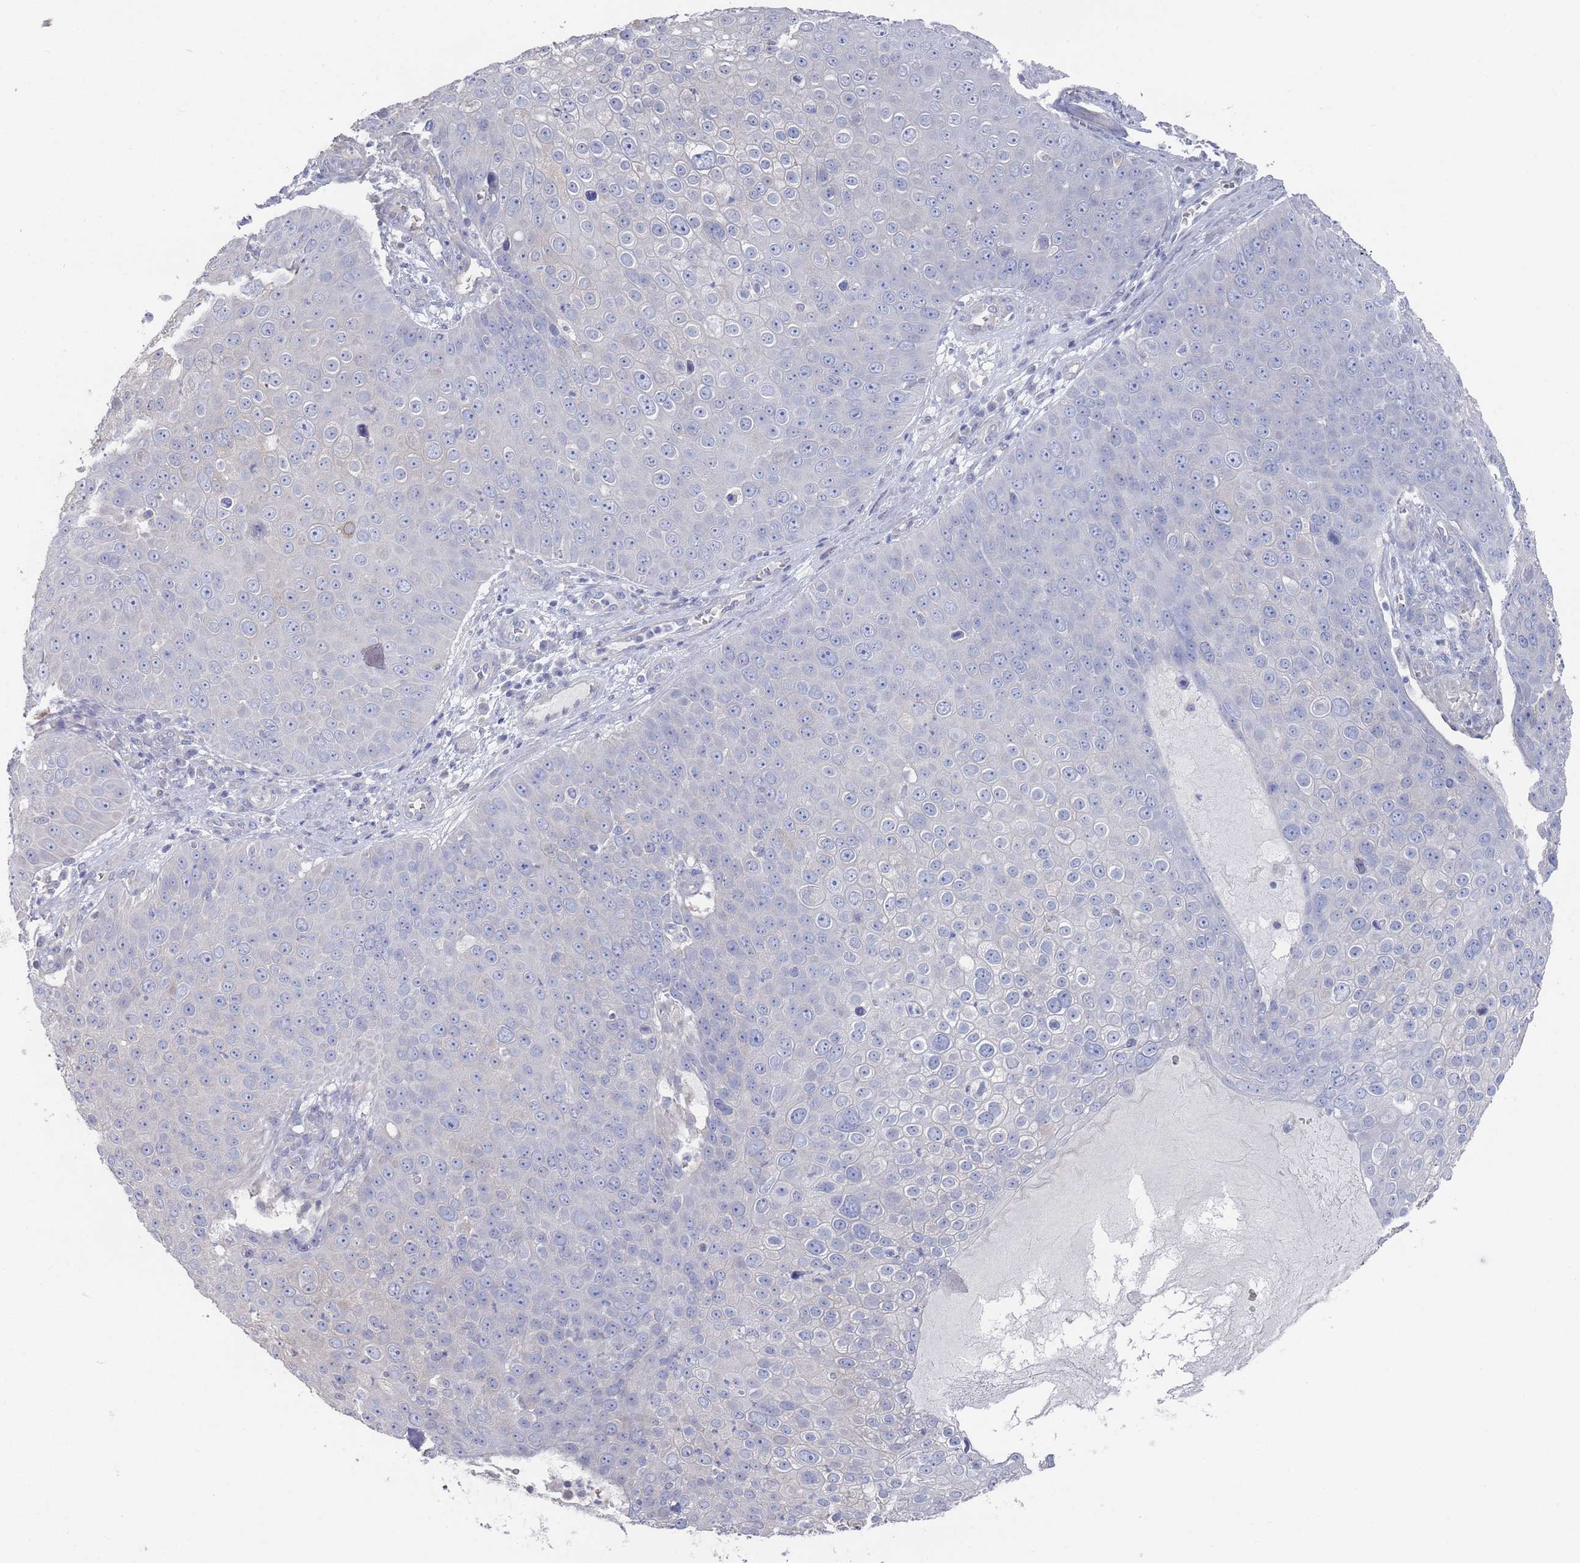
{"staining": {"intensity": "negative", "quantity": "none", "location": "none"}, "tissue": "skin cancer", "cell_type": "Tumor cells", "image_type": "cancer", "snomed": [{"axis": "morphology", "description": "Squamous cell carcinoma, NOS"}, {"axis": "topography", "description": "Skin"}], "caption": "High magnification brightfield microscopy of skin cancer (squamous cell carcinoma) stained with DAB (3,3'-diaminobenzidine) (brown) and counterstained with hematoxylin (blue): tumor cells show no significant positivity.", "gene": "TMCO3", "patient": {"sex": "male", "age": 71}}